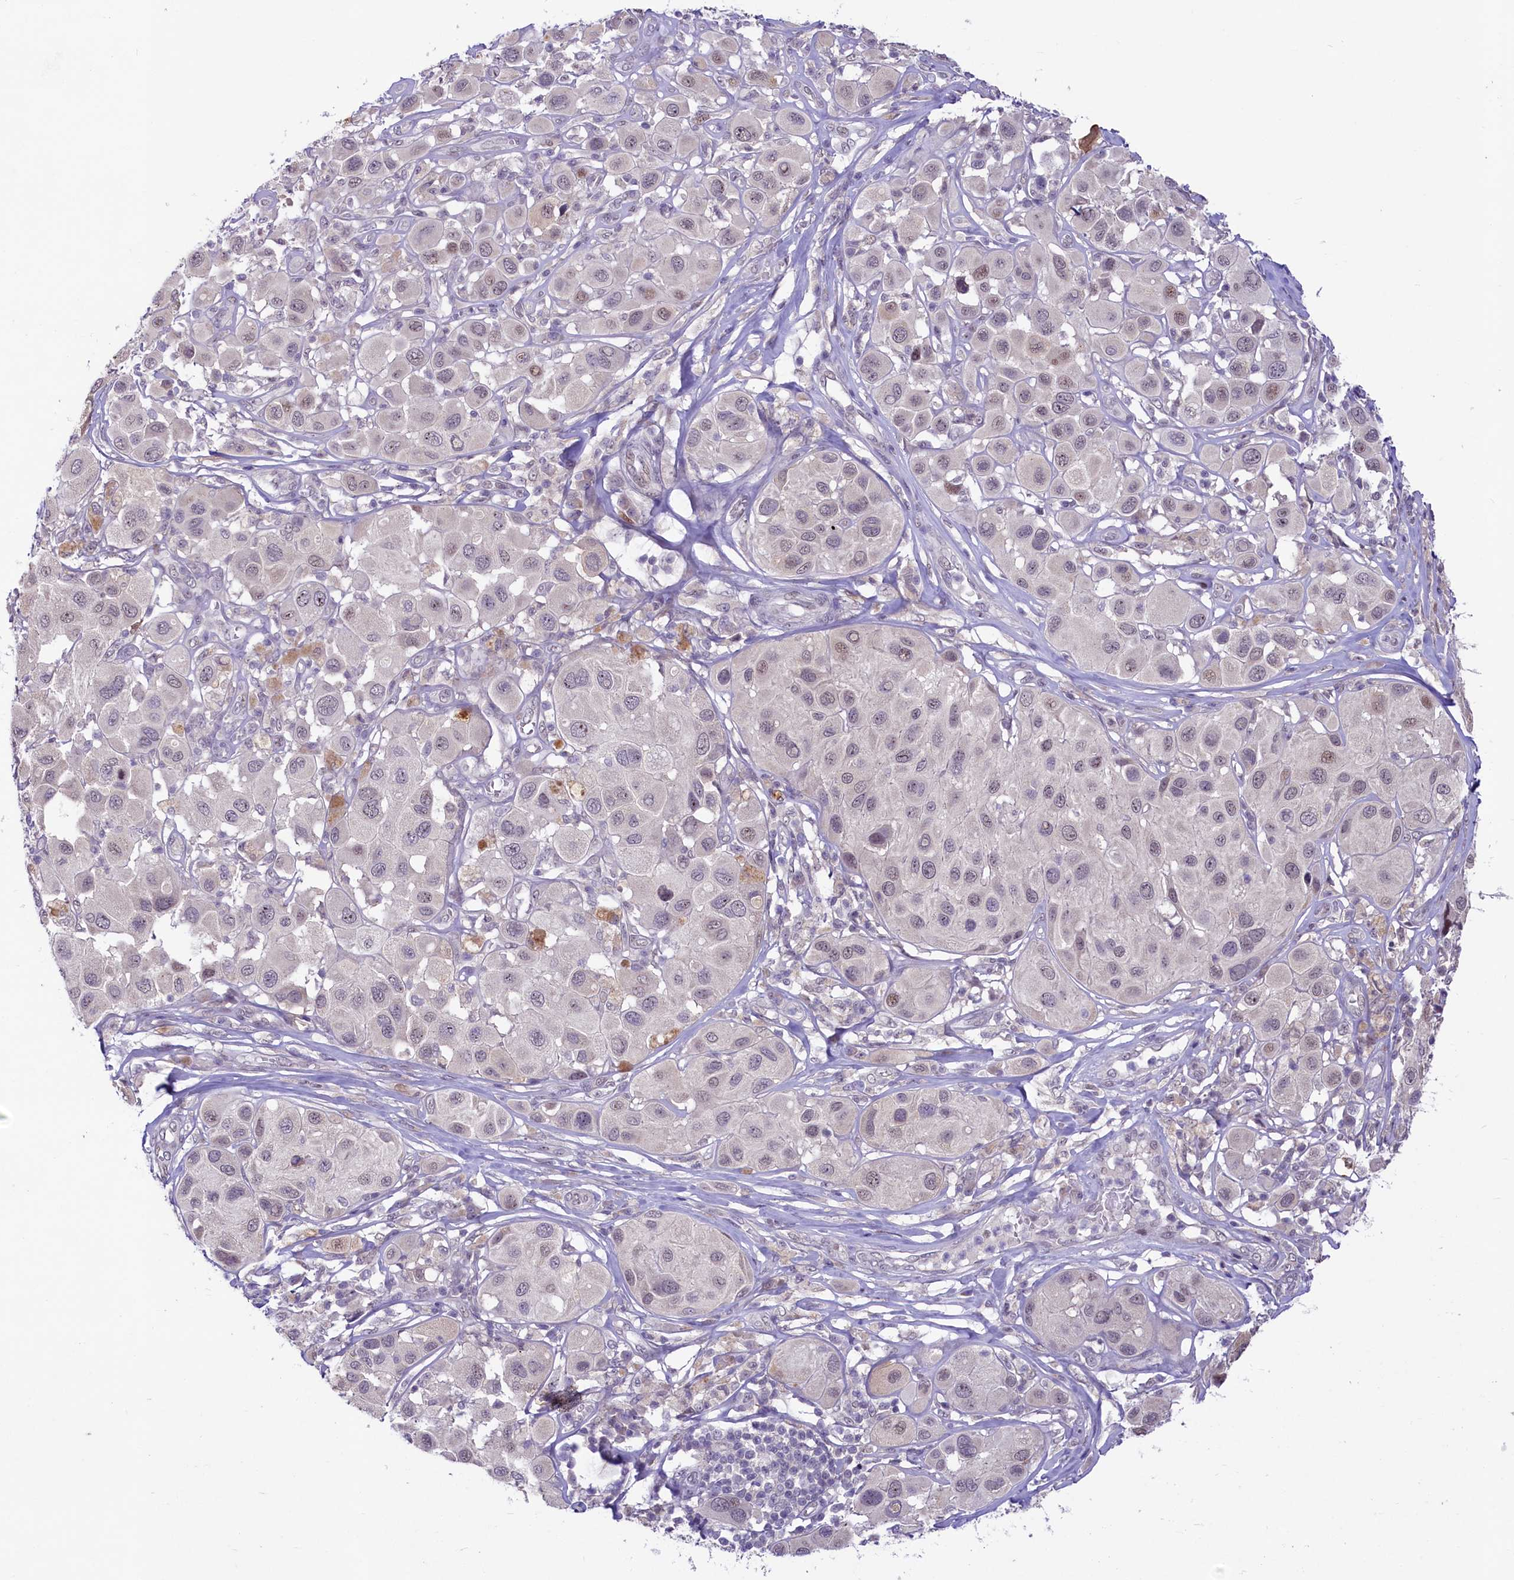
{"staining": {"intensity": "weak", "quantity": "<25%", "location": "nuclear"}, "tissue": "melanoma", "cell_type": "Tumor cells", "image_type": "cancer", "snomed": [{"axis": "morphology", "description": "Malignant melanoma, Metastatic site"}, {"axis": "topography", "description": "Skin"}], "caption": "An image of melanoma stained for a protein shows no brown staining in tumor cells.", "gene": "ANKS3", "patient": {"sex": "male", "age": 41}}